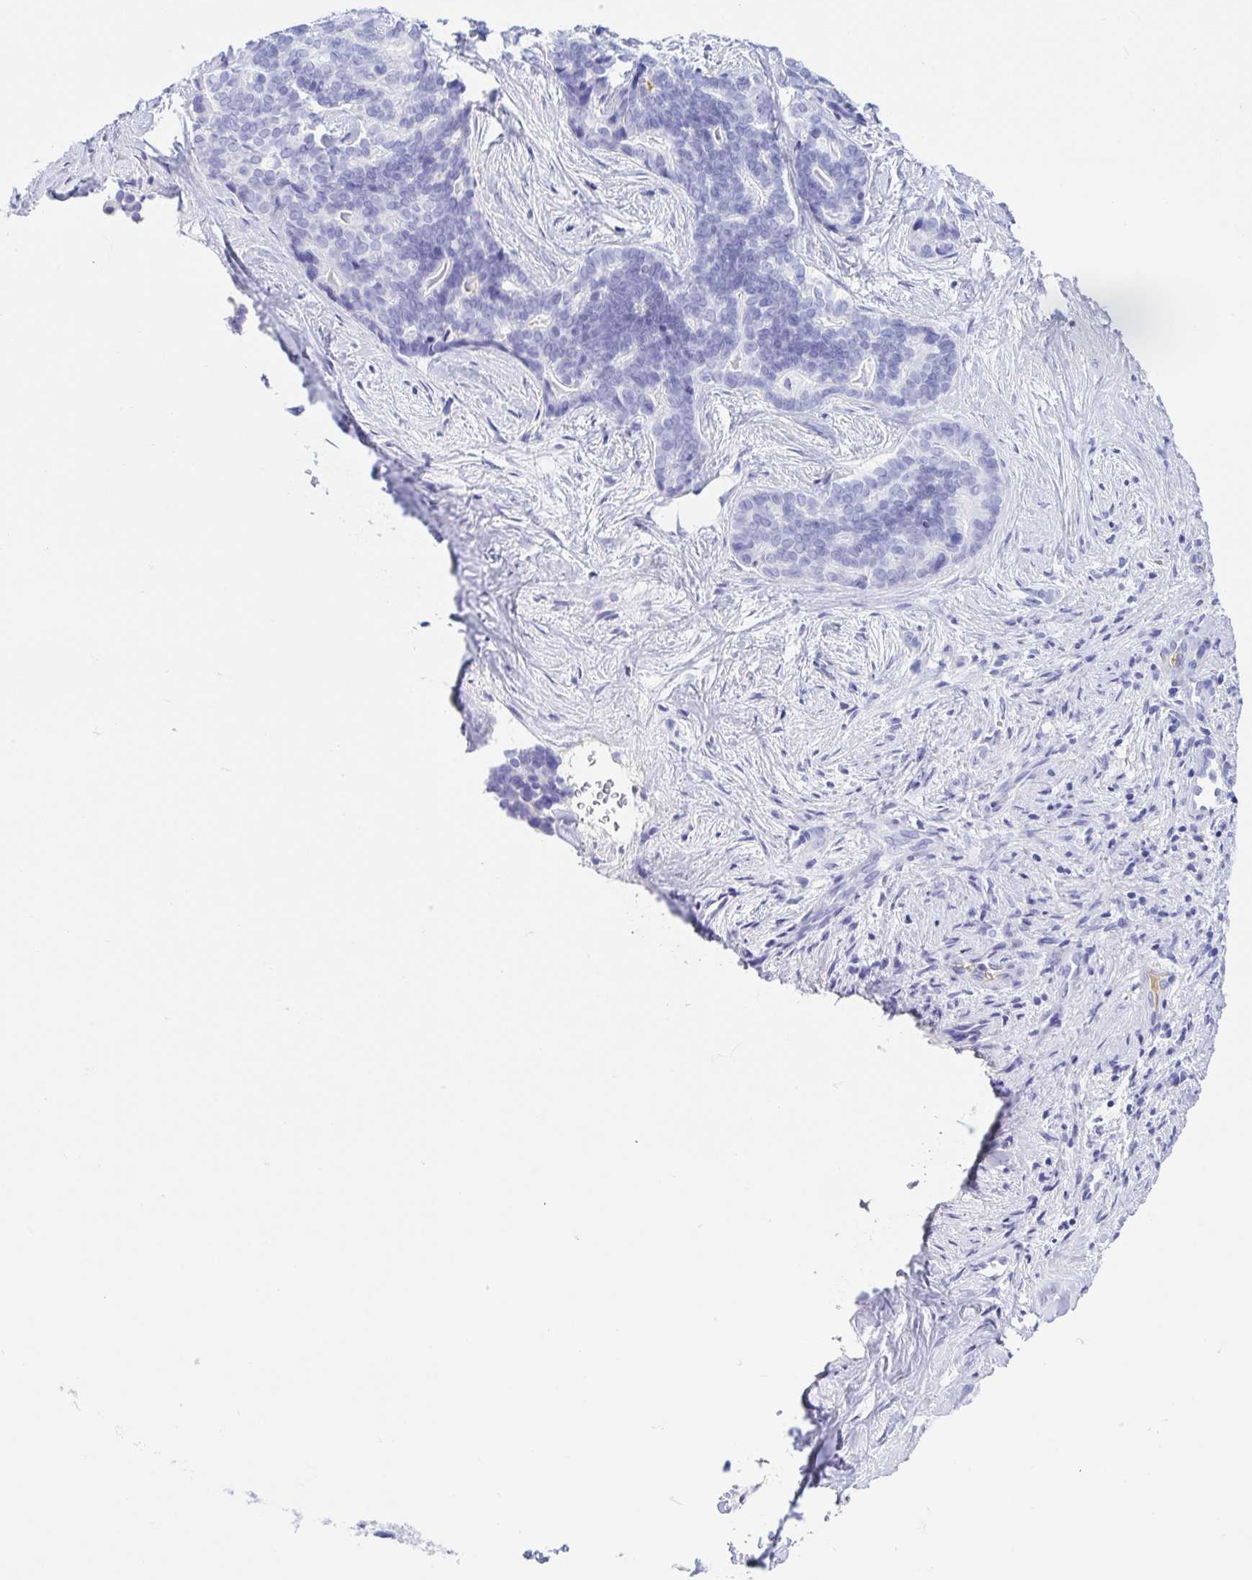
{"staining": {"intensity": "negative", "quantity": "none", "location": "none"}, "tissue": "liver cancer", "cell_type": "Tumor cells", "image_type": "cancer", "snomed": [{"axis": "morphology", "description": "Cholangiocarcinoma"}, {"axis": "topography", "description": "Liver"}], "caption": "IHC of liver cholangiocarcinoma demonstrates no positivity in tumor cells.", "gene": "GKN1", "patient": {"sex": "female", "age": 64}}